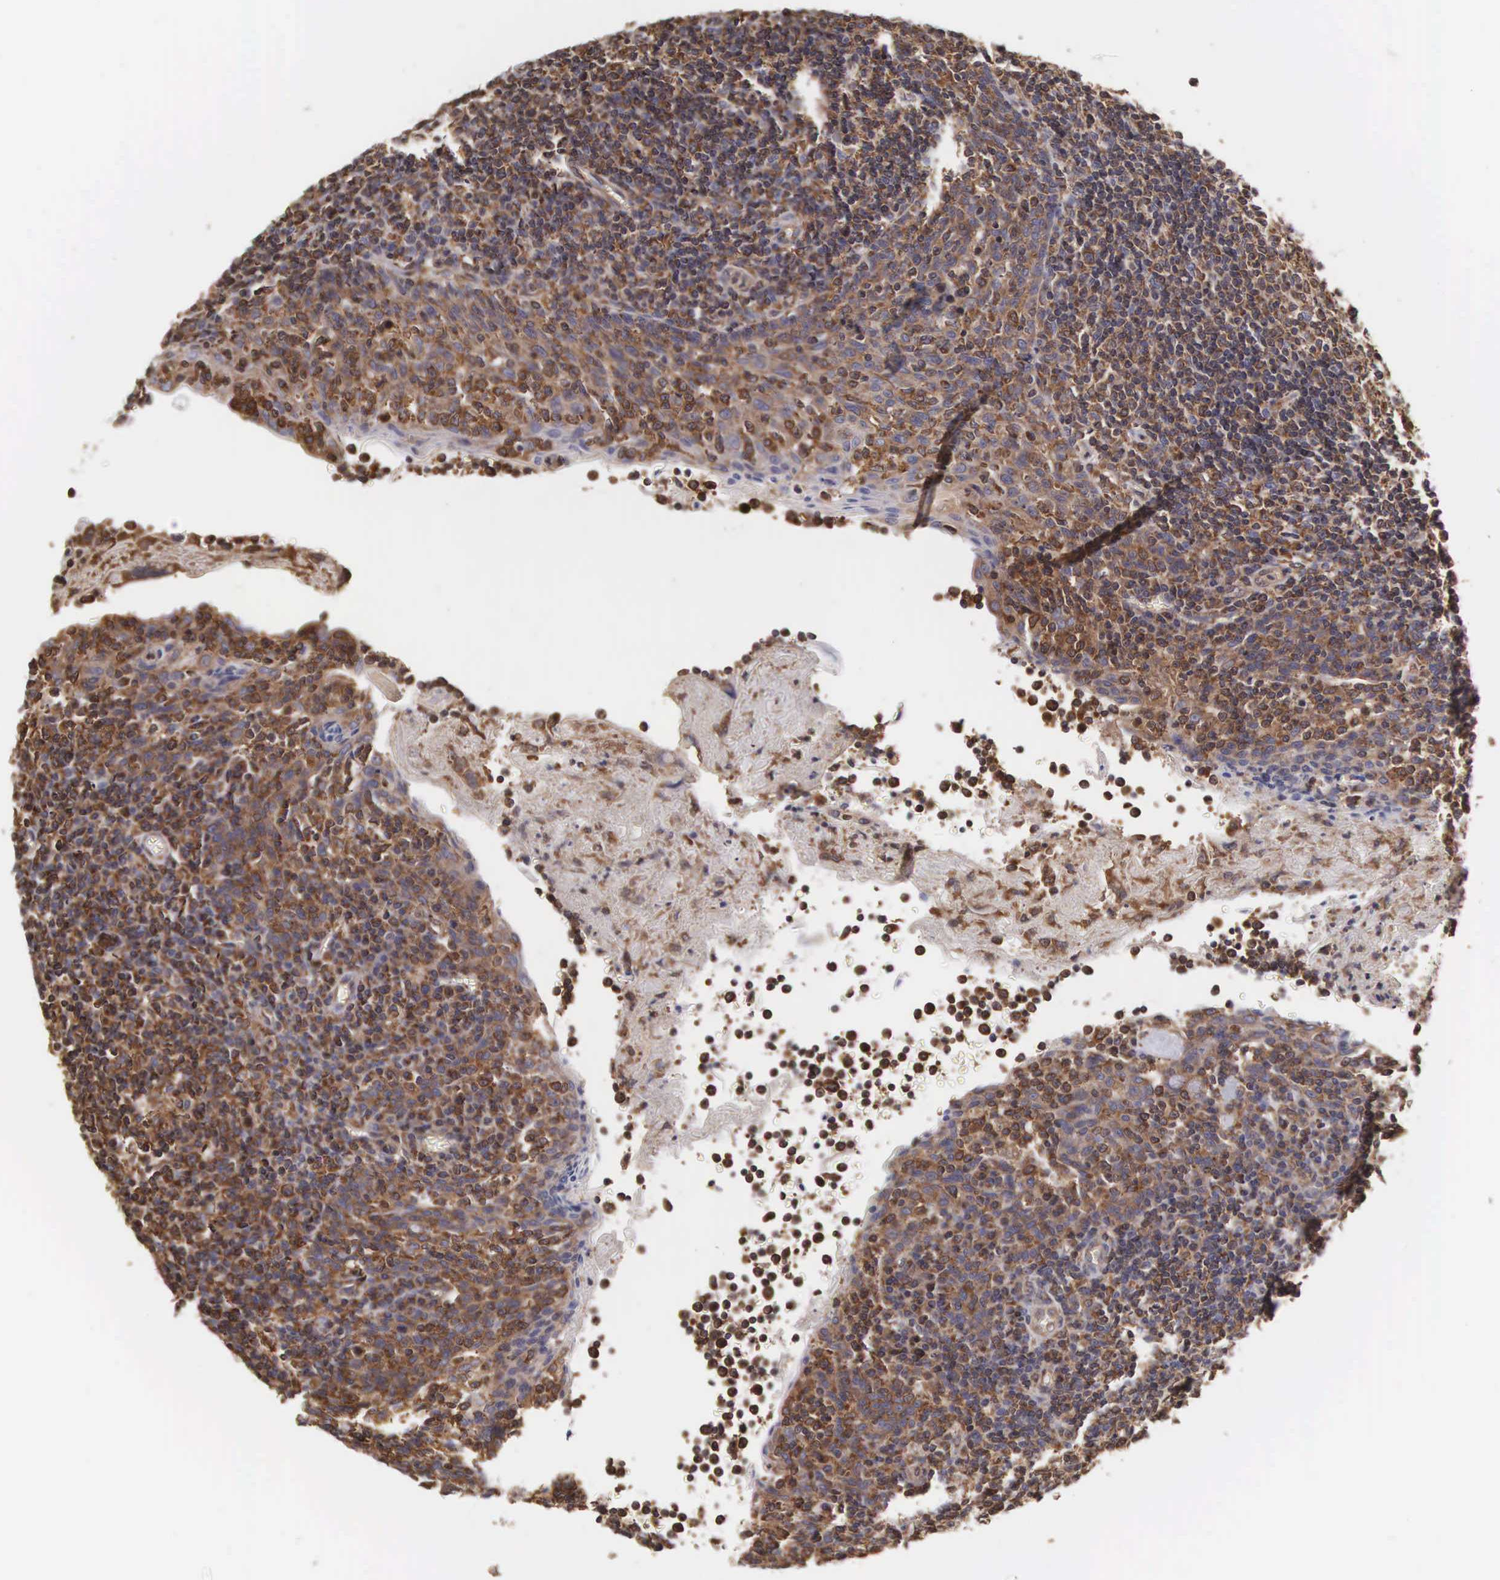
{"staining": {"intensity": "strong", "quantity": ">75%", "location": "cytoplasmic/membranous"}, "tissue": "tonsil", "cell_type": "Non-germinal center cells", "image_type": "normal", "snomed": [{"axis": "morphology", "description": "Normal tissue, NOS"}, {"axis": "topography", "description": "Tonsil"}], "caption": "Protein expression analysis of benign tonsil shows strong cytoplasmic/membranous staining in approximately >75% of non-germinal center cells. (Stains: DAB (3,3'-diaminobenzidine) in brown, nuclei in blue, Microscopy: brightfield microscopy at high magnification).", "gene": "DHRS1", "patient": {"sex": "female", "age": 3}}